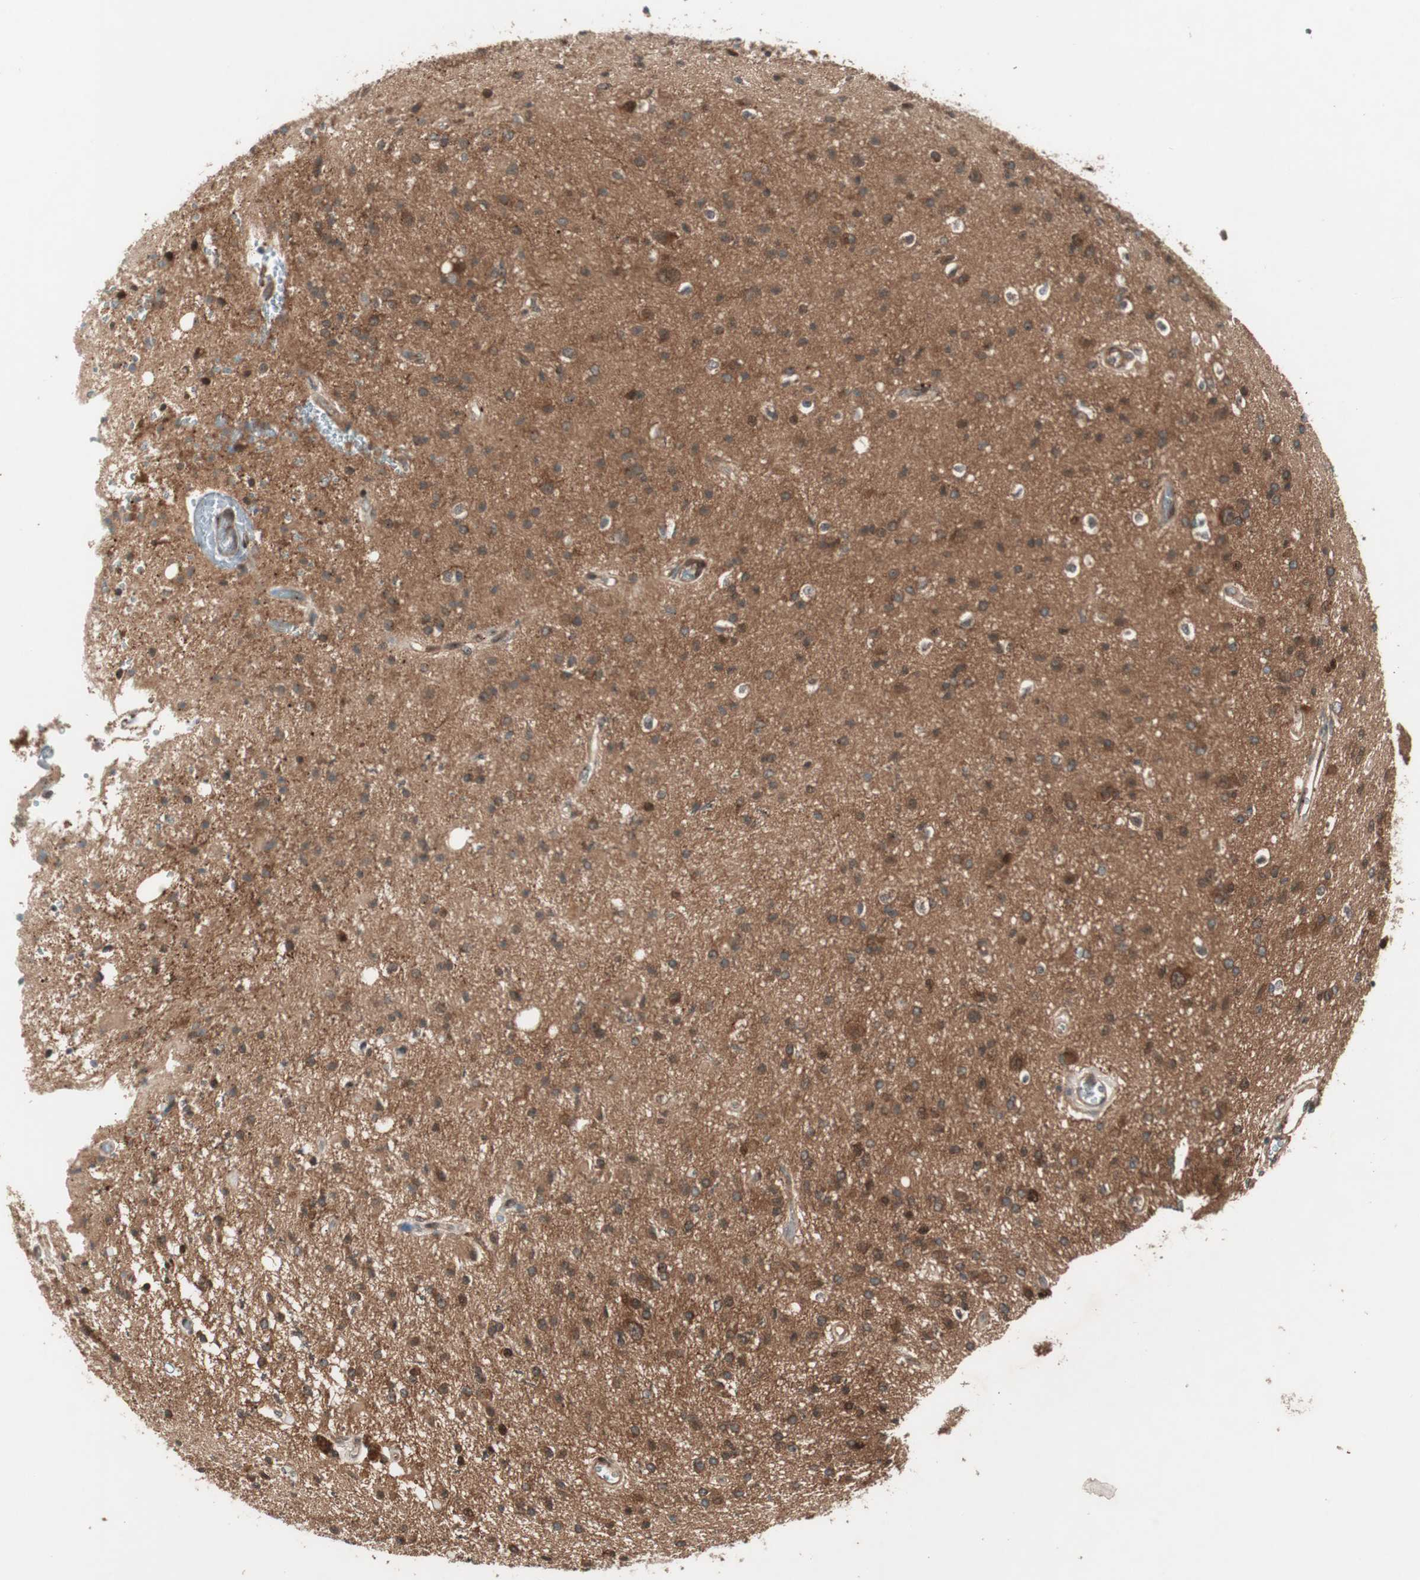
{"staining": {"intensity": "moderate", "quantity": ">75%", "location": "cytoplasmic/membranous"}, "tissue": "glioma", "cell_type": "Tumor cells", "image_type": "cancer", "snomed": [{"axis": "morphology", "description": "Glioma, malignant, High grade"}, {"axis": "topography", "description": "Brain"}], "caption": "Immunohistochemical staining of high-grade glioma (malignant) shows medium levels of moderate cytoplasmic/membranous protein positivity in approximately >75% of tumor cells.", "gene": "PRKG2", "patient": {"sex": "male", "age": 47}}